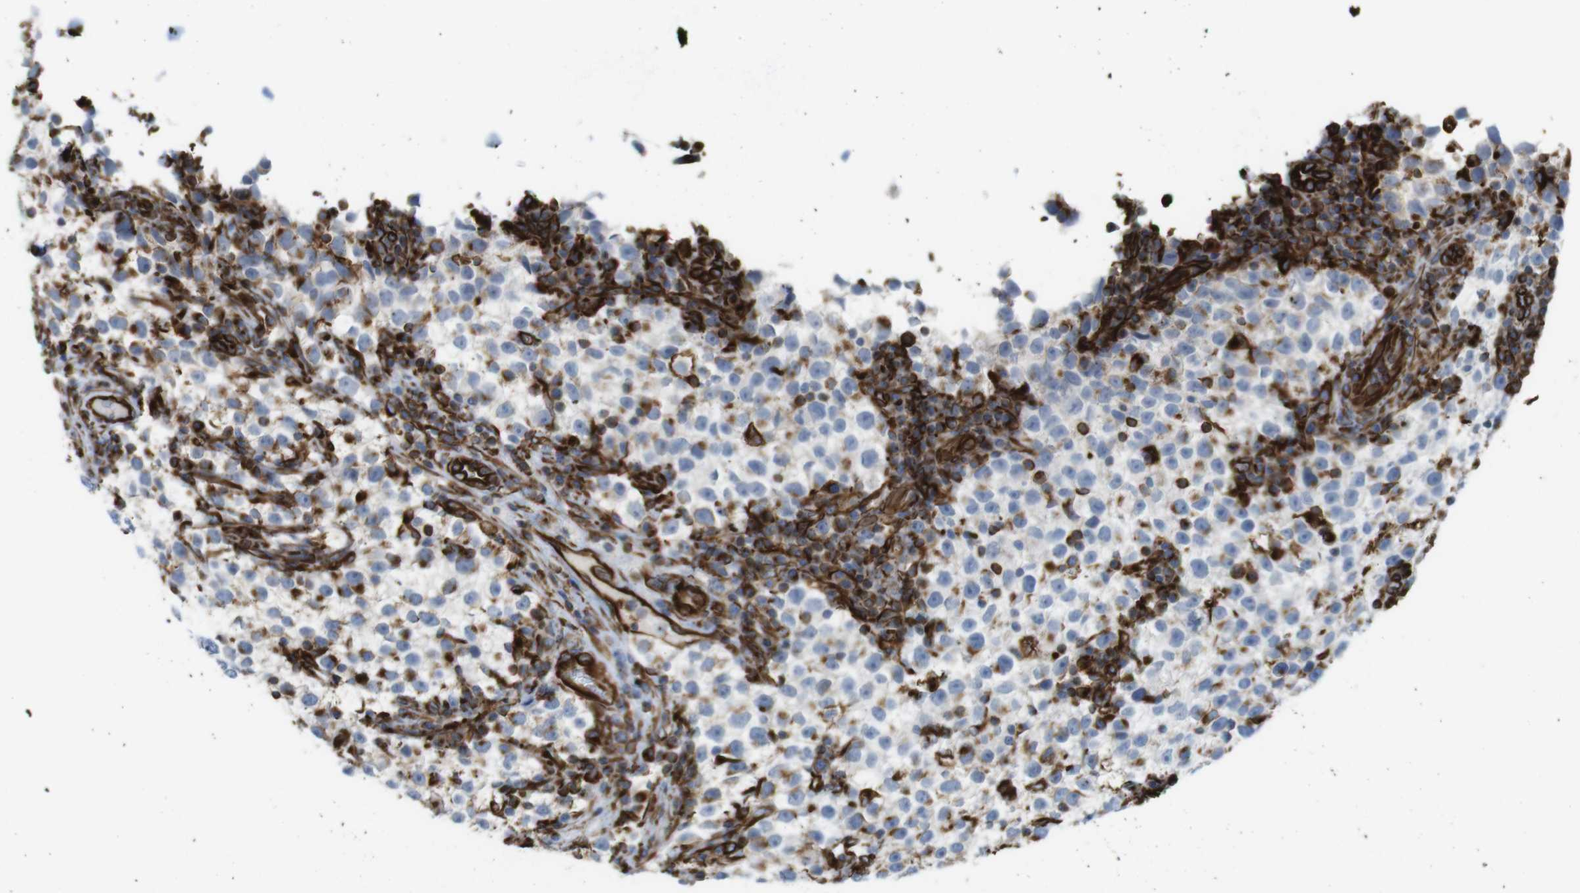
{"staining": {"intensity": "negative", "quantity": "none", "location": "none"}, "tissue": "testis cancer", "cell_type": "Tumor cells", "image_type": "cancer", "snomed": [{"axis": "morphology", "description": "Seminoma, NOS"}, {"axis": "topography", "description": "Testis"}], "caption": "The micrograph demonstrates no staining of tumor cells in testis cancer. (Brightfield microscopy of DAB (3,3'-diaminobenzidine) immunohistochemistry at high magnification).", "gene": "RALGPS1", "patient": {"sex": "male", "age": 22}}